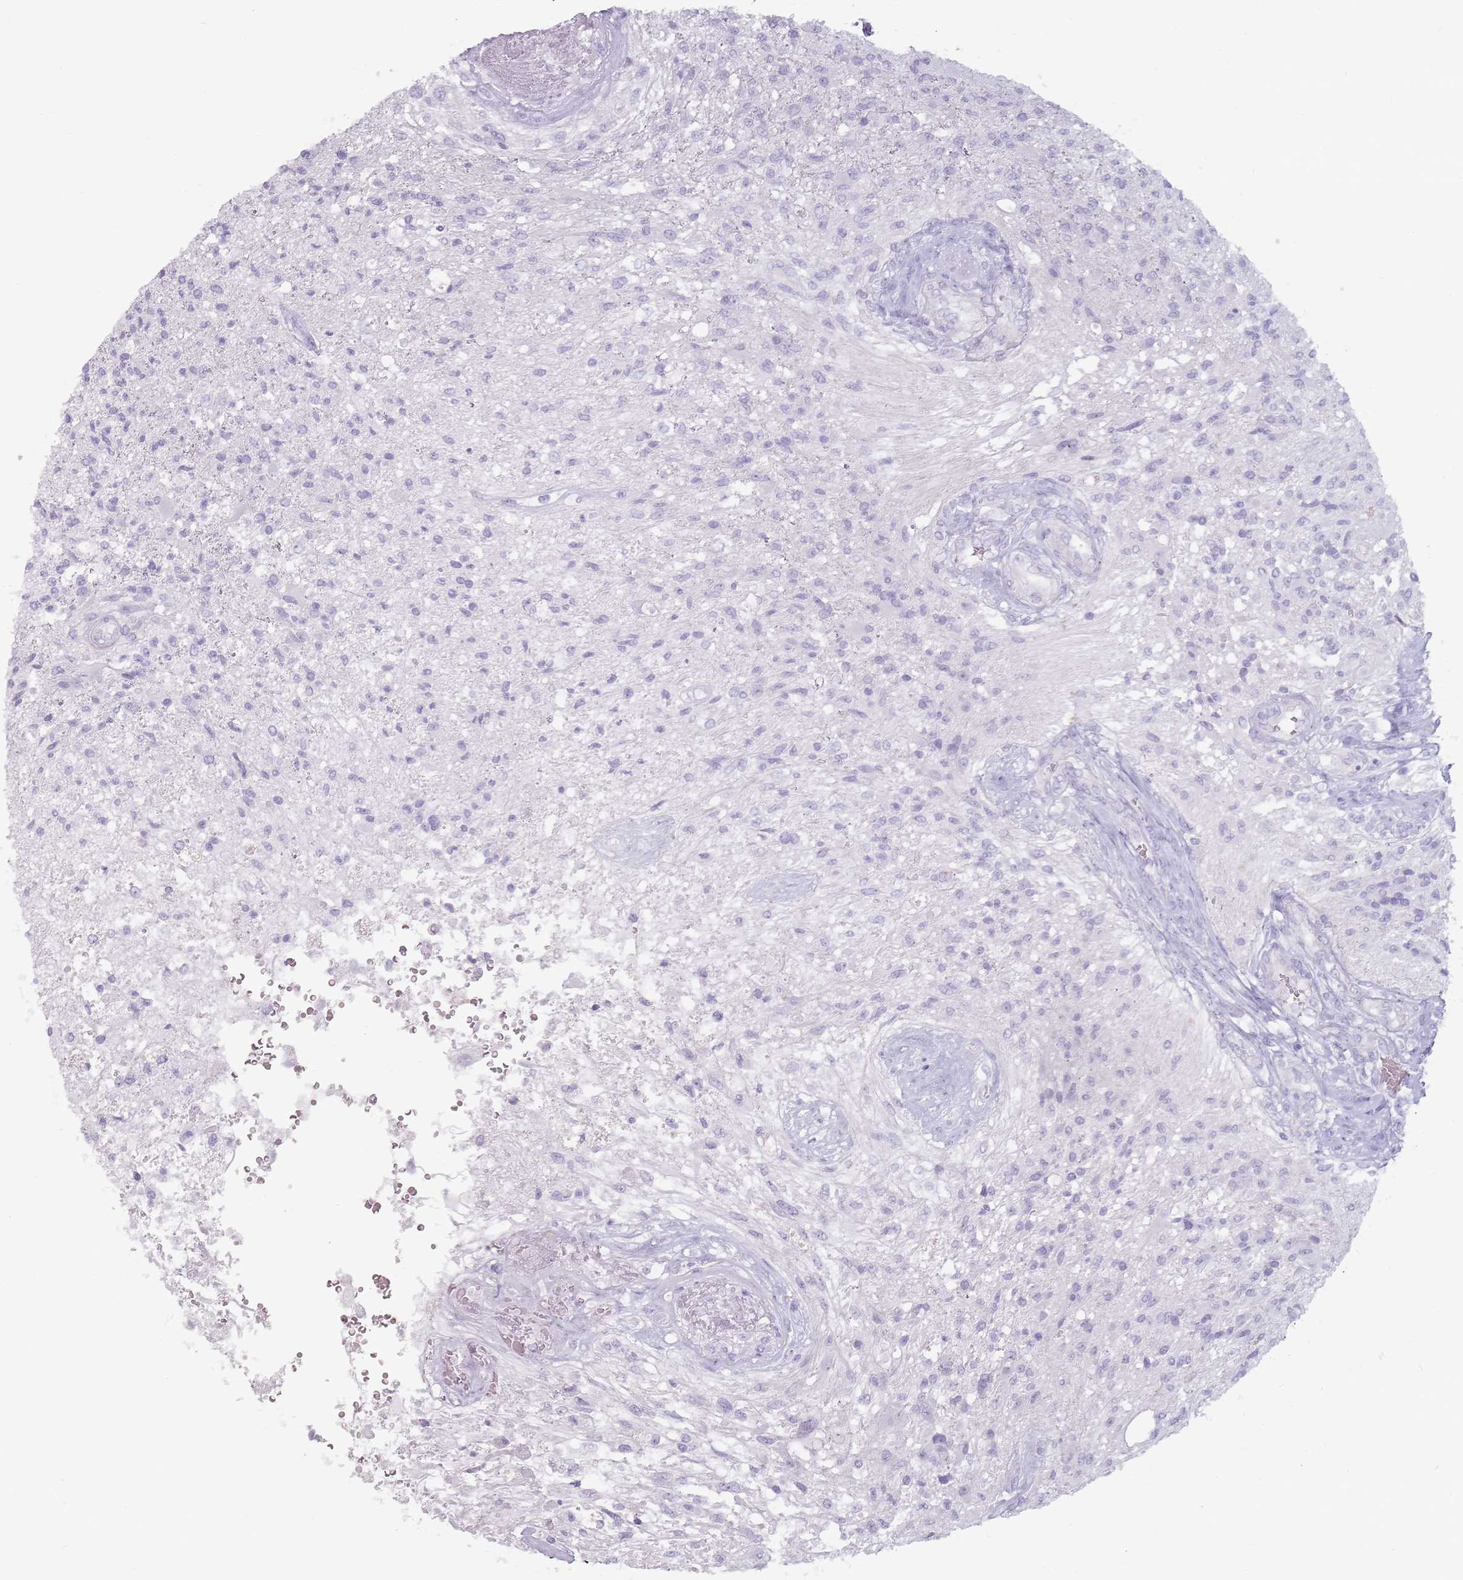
{"staining": {"intensity": "negative", "quantity": "none", "location": "none"}, "tissue": "glioma", "cell_type": "Tumor cells", "image_type": "cancer", "snomed": [{"axis": "morphology", "description": "Glioma, malignant, High grade"}, {"axis": "topography", "description": "Brain"}], "caption": "Immunohistochemistry (IHC) of human glioma reveals no positivity in tumor cells.", "gene": "ZNF584", "patient": {"sex": "male", "age": 56}}